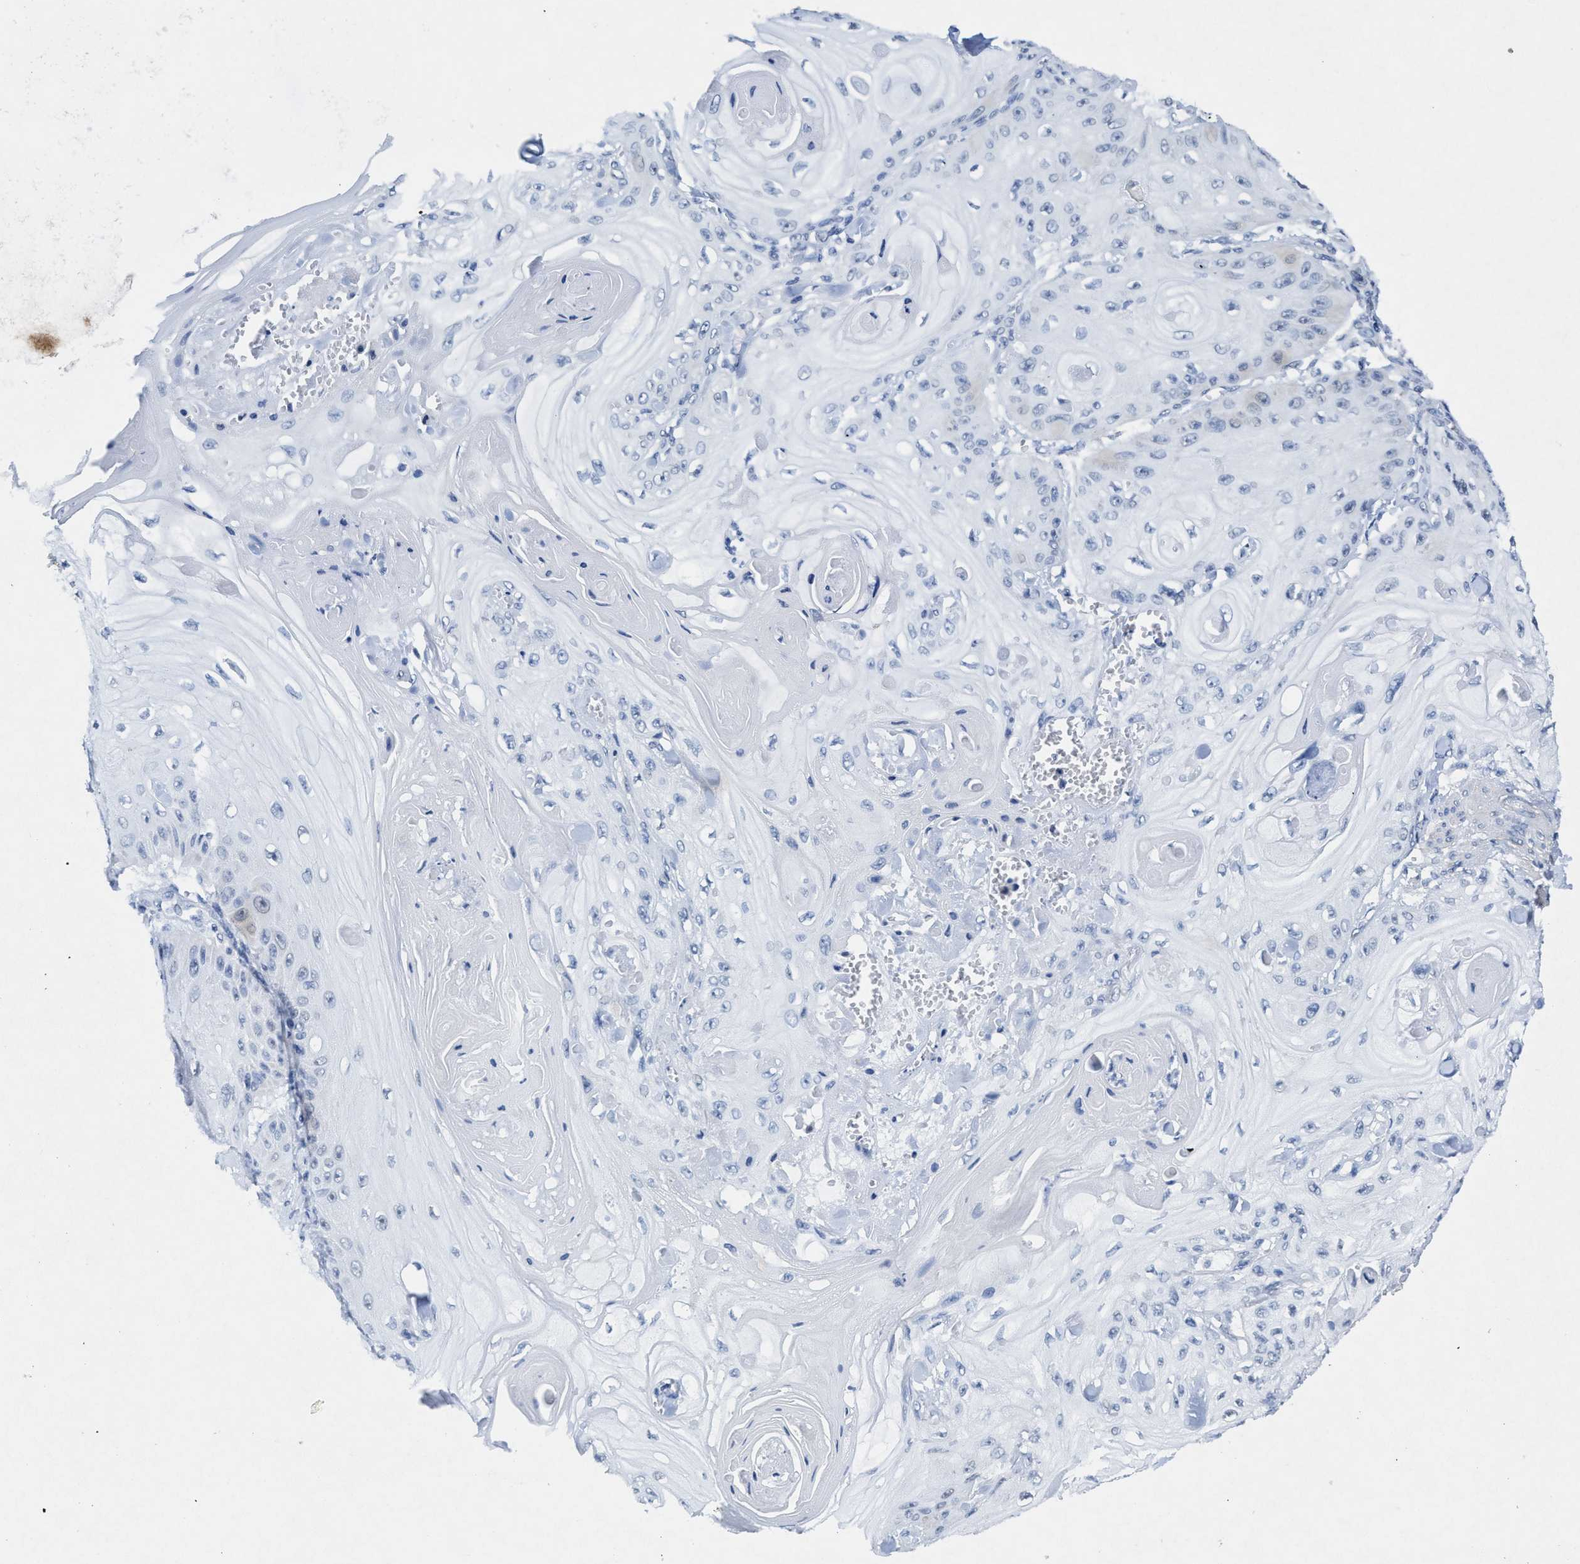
{"staining": {"intensity": "negative", "quantity": "none", "location": "none"}, "tissue": "skin cancer", "cell_type": "Tumor cells", "image_type": "cancer", "snomed": [{"axis": "morphology", "description": "Squamous cell carcinoma, NOS"}, {"axis": "topography", "description": "Skin"}], "caption": "Micrograph shows no significant protein expression in tumor cells of skin cancer (squamous cell carcinoma).", "gene": "ID3", "patient": {"sex": "male", "age": 74}}